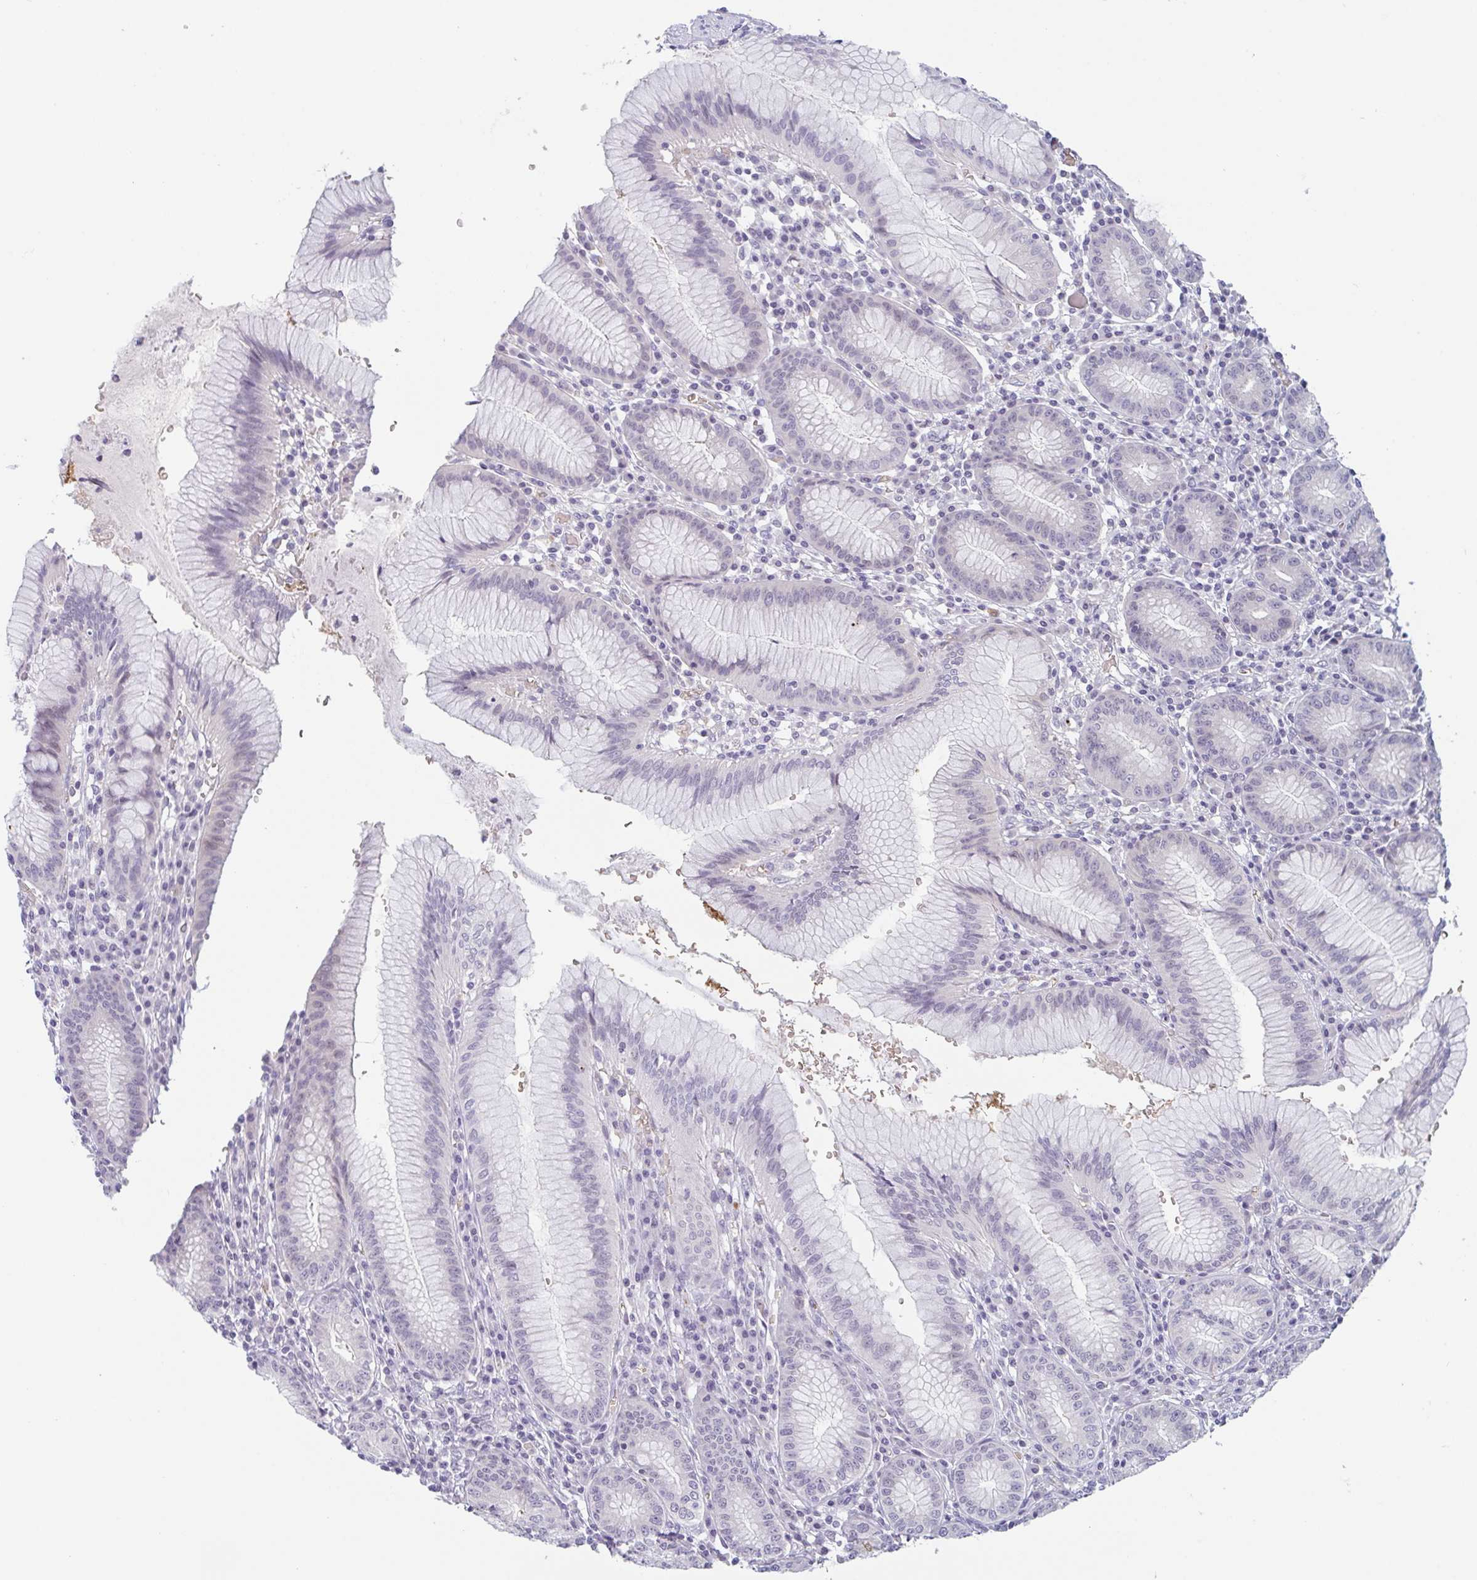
{"staining": {"intensity": "negative", "quantity": "none", "location": "none"}, "tissue": "stomach", "cell_type": "Glandular cells", "image_type": "normal", "snomed": [{"axis": "morphology", "description": "Normal tissue, NOS"}, {"axis": "topography", "description": "Stomach"}], "caption": "A photomicrograph of stomach stained for a protein reveals no brown staining in glandular cells. (DAB (3,3'-diaminobenzidine) immunohistochemistry with hematoxylin counter stain).", "gene": "RHAG", "patient": {"sex": "male", "age": 55}}